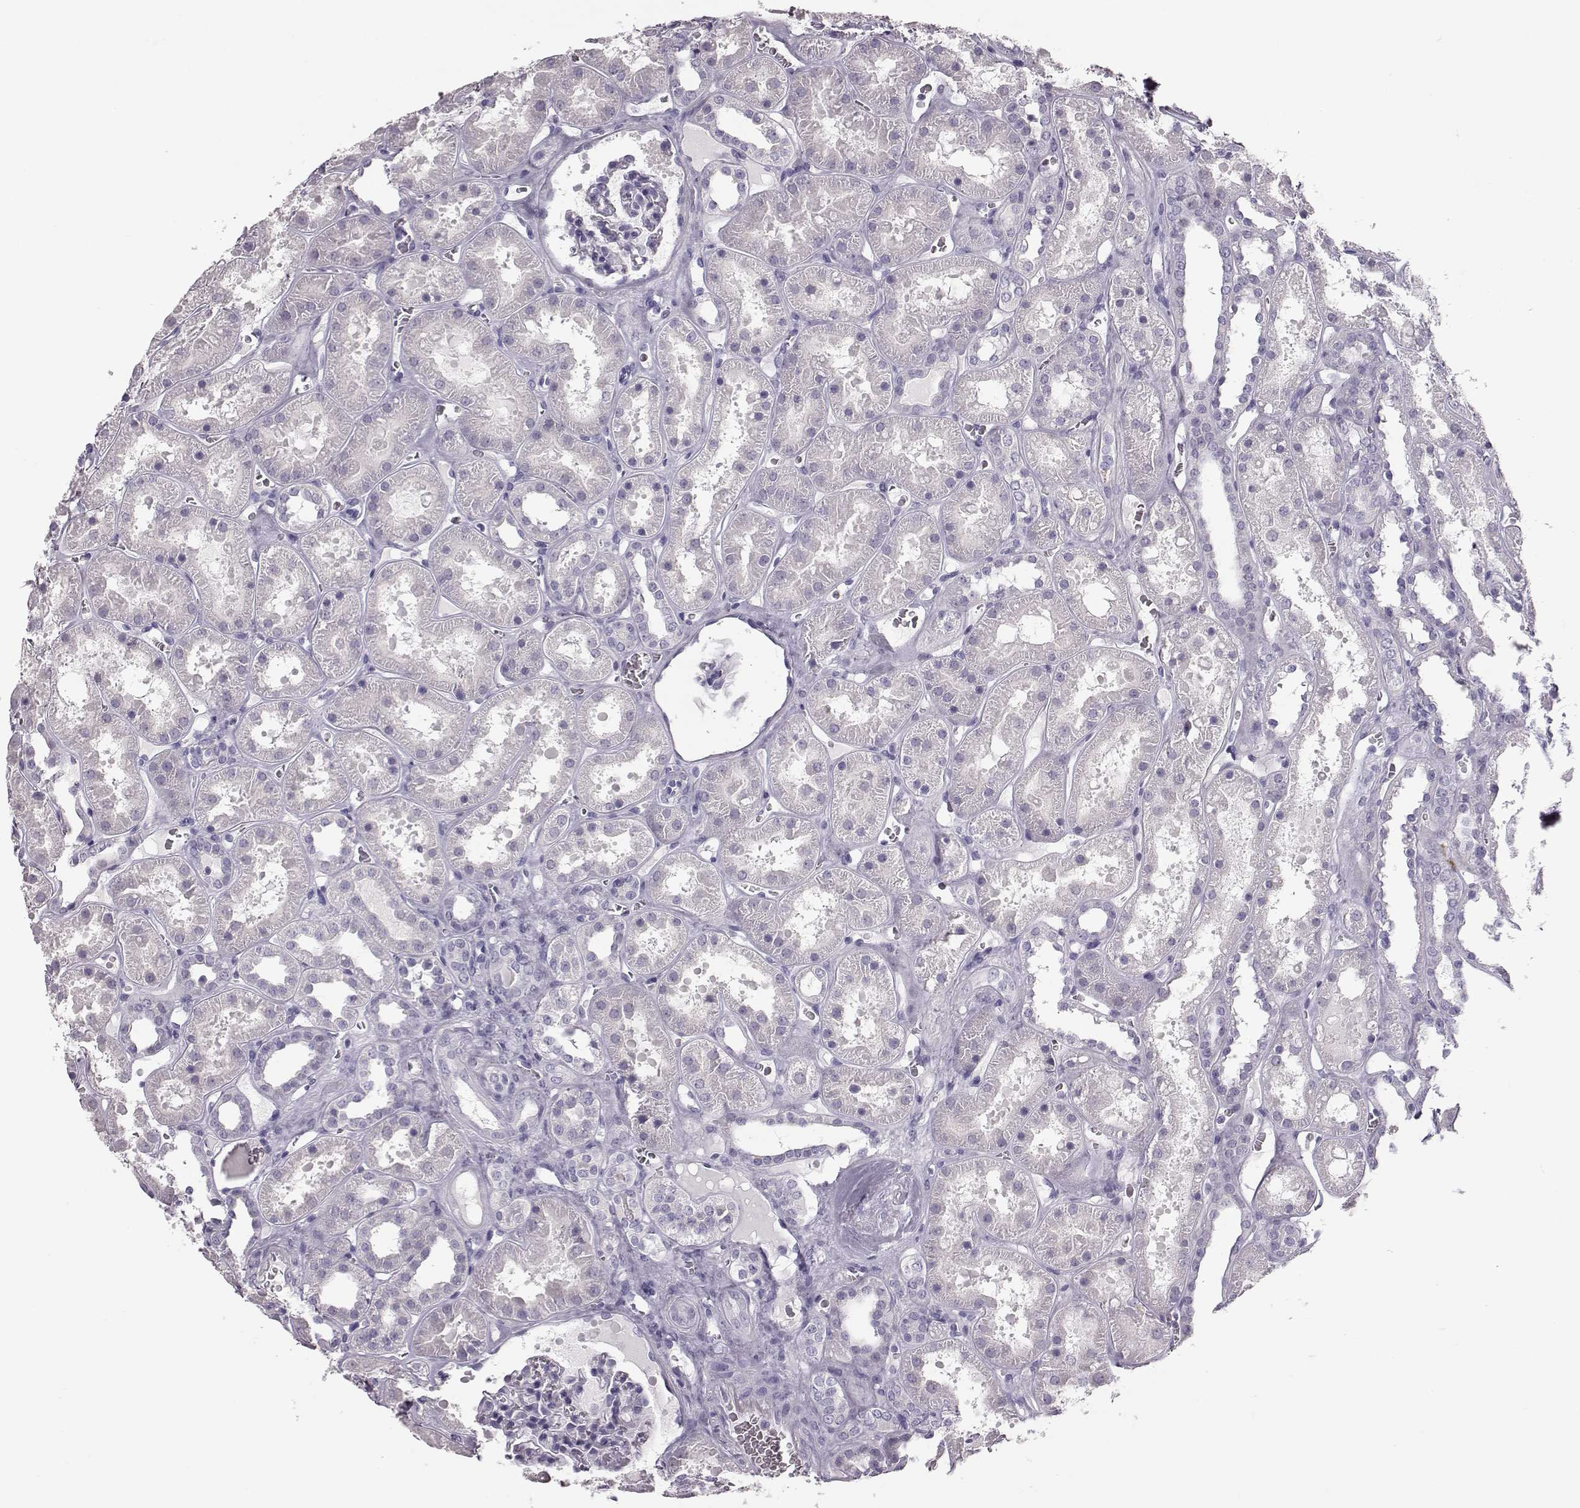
{"staining": {"intensity": "negative", "quantity": "none", "location": "none"}, "tissue": "kidney", "cell_type": "Cells in glomeruli", "image_type": "normal", "snomed": [{"axis": "morphology", "description": "Normal tissue, NOS"}, {"axis": "topography", "description": "Kidney"}], "caption": "This is a photomicrograph of immunohistochemistry (IHC) staining of normal kidney, which shows no staining in cells in glomeruli. (IHC, brightfield microscopy, high magnification).", "gene": "NPTXR", "patient": {"sex": "female", "age": 41}}